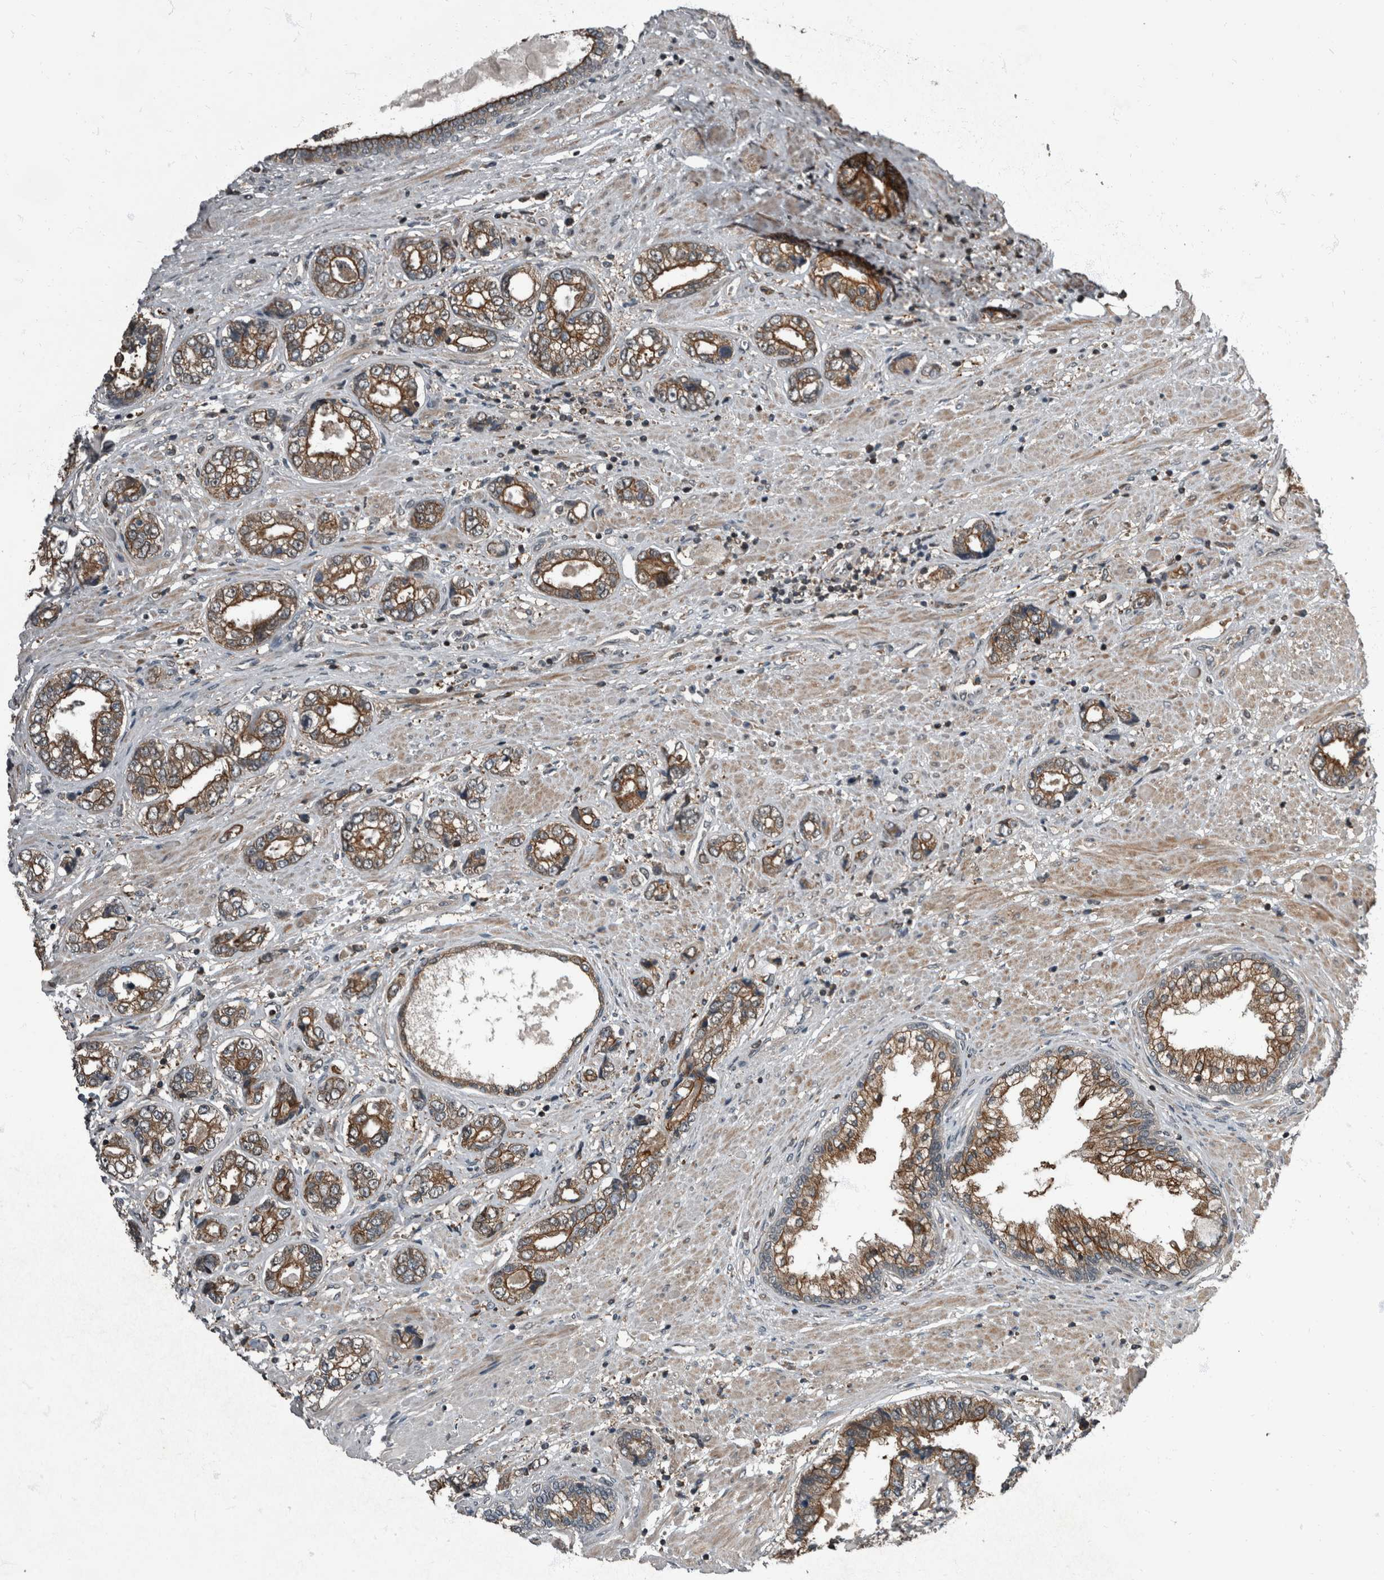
{"staining": {"intensity": "moderate", "quantity": ">75%", "location": "cytoplasmic/membranous"}, "tissue": "prostate cancer", "cell_type": "Tumor cells", "image_type": "cancer", "snomed": [{"axis": "morphology", "description": "Adenocarcinoma, High grade"}, {"axis": "topography", "description": "Prostate"}], "caption": "Tumor cells display medium levels of moderate cytoplasmic/membranous positivity in approximately >75% of cells in human prostate cancer (adenocarcinoma (high-grade)).", "gene": "RABGGTB", "patient": {"sex": "male", "age": 61}}